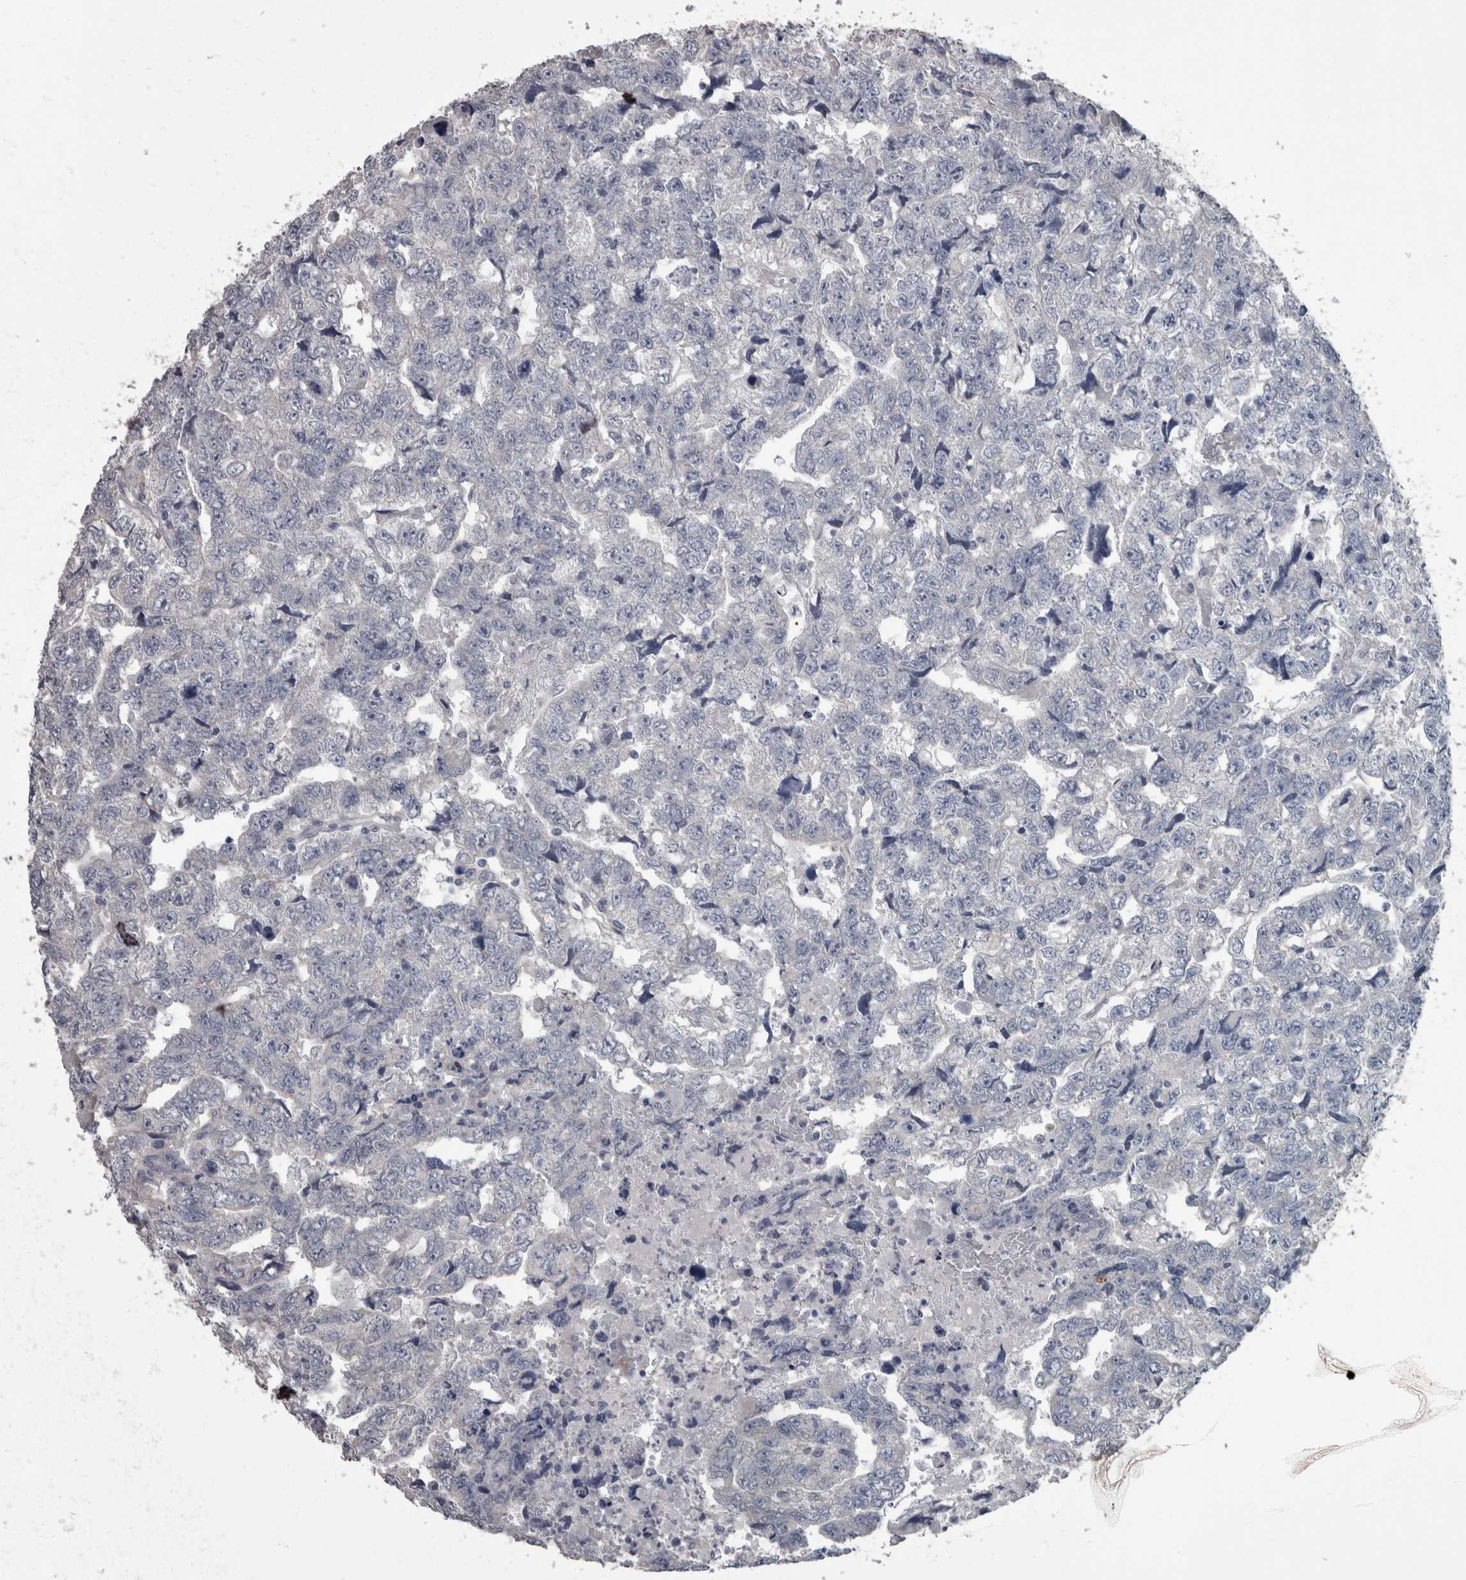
{"staining": {"intensity": "negative", "quantity": "none", "location": "none"}, "tissue": "testis cancer", "cell_type": "Tumor cells", "image_type": "cancer", "snomed": [{"axis": "morphology", "description": "Carcinoma, Embryonal, NOS"}, {"axis": "topography", "description": "Testis"}], "caption": "Testis cancer stained for a protein using IHC displays no positivity tumor cells.", "gene": "EFEMP2", "patient": {"sex": "male", "age": 36}}